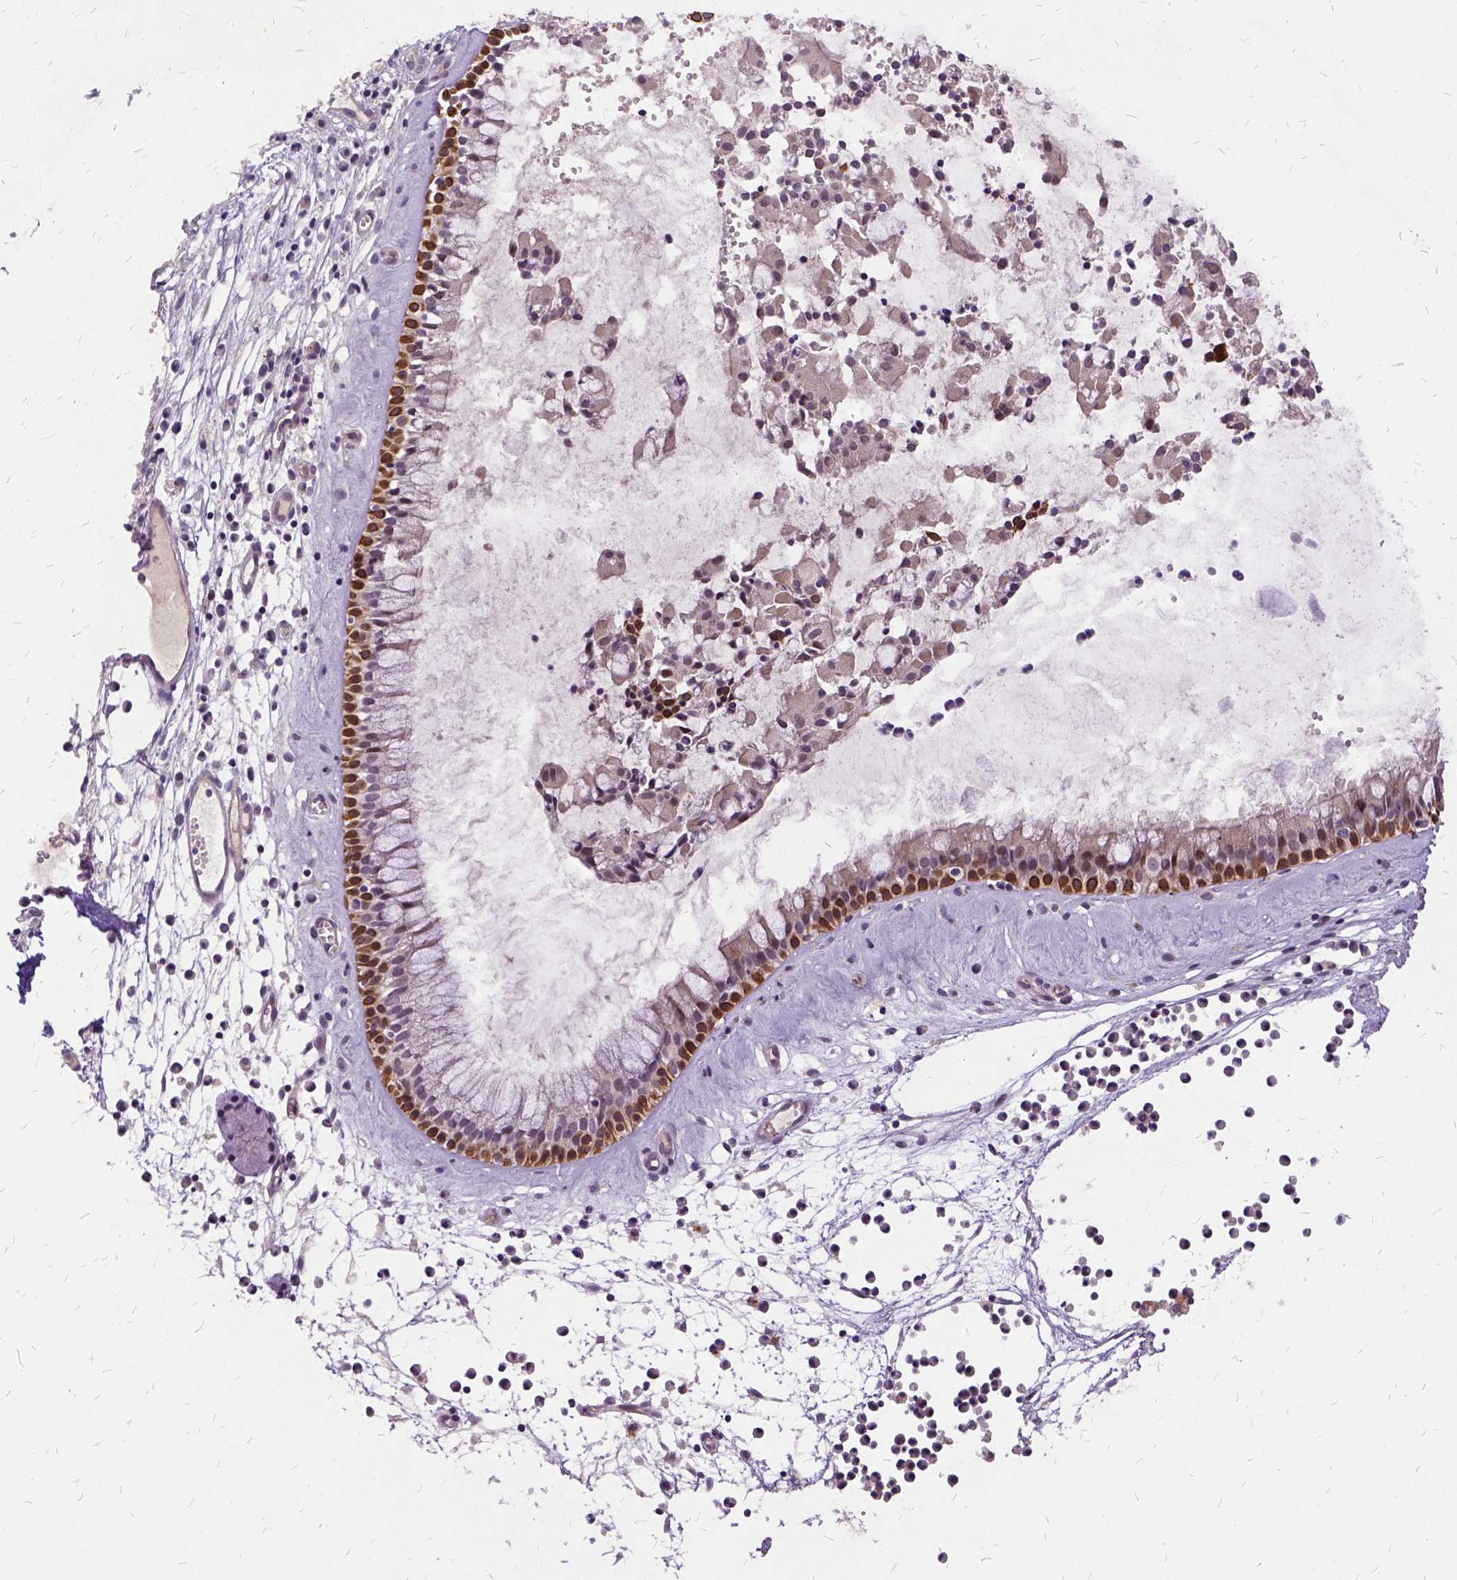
{"staining": {"intensity": "strong", "quantity": "25%-75%", "location": "cytoplasmic/membranous"}, "tissue": "nasopharynx", "cell_type": "Respiratory epithelial cells", "image_type": "normal", "snomed": [{"axis": "morphology", "description": "Normal tissue, NOS"}, {"axis": "topography", "description": "Nasopharynx"}], "caption": "Respiratory epithelial cells exhibit strong cytoplasmic/membranous staining in approximately 25%-75% of cells in unremarkable nasopharynx.", "gene": "ILRUN", "patient": {"sex": "female", "age": 85}}